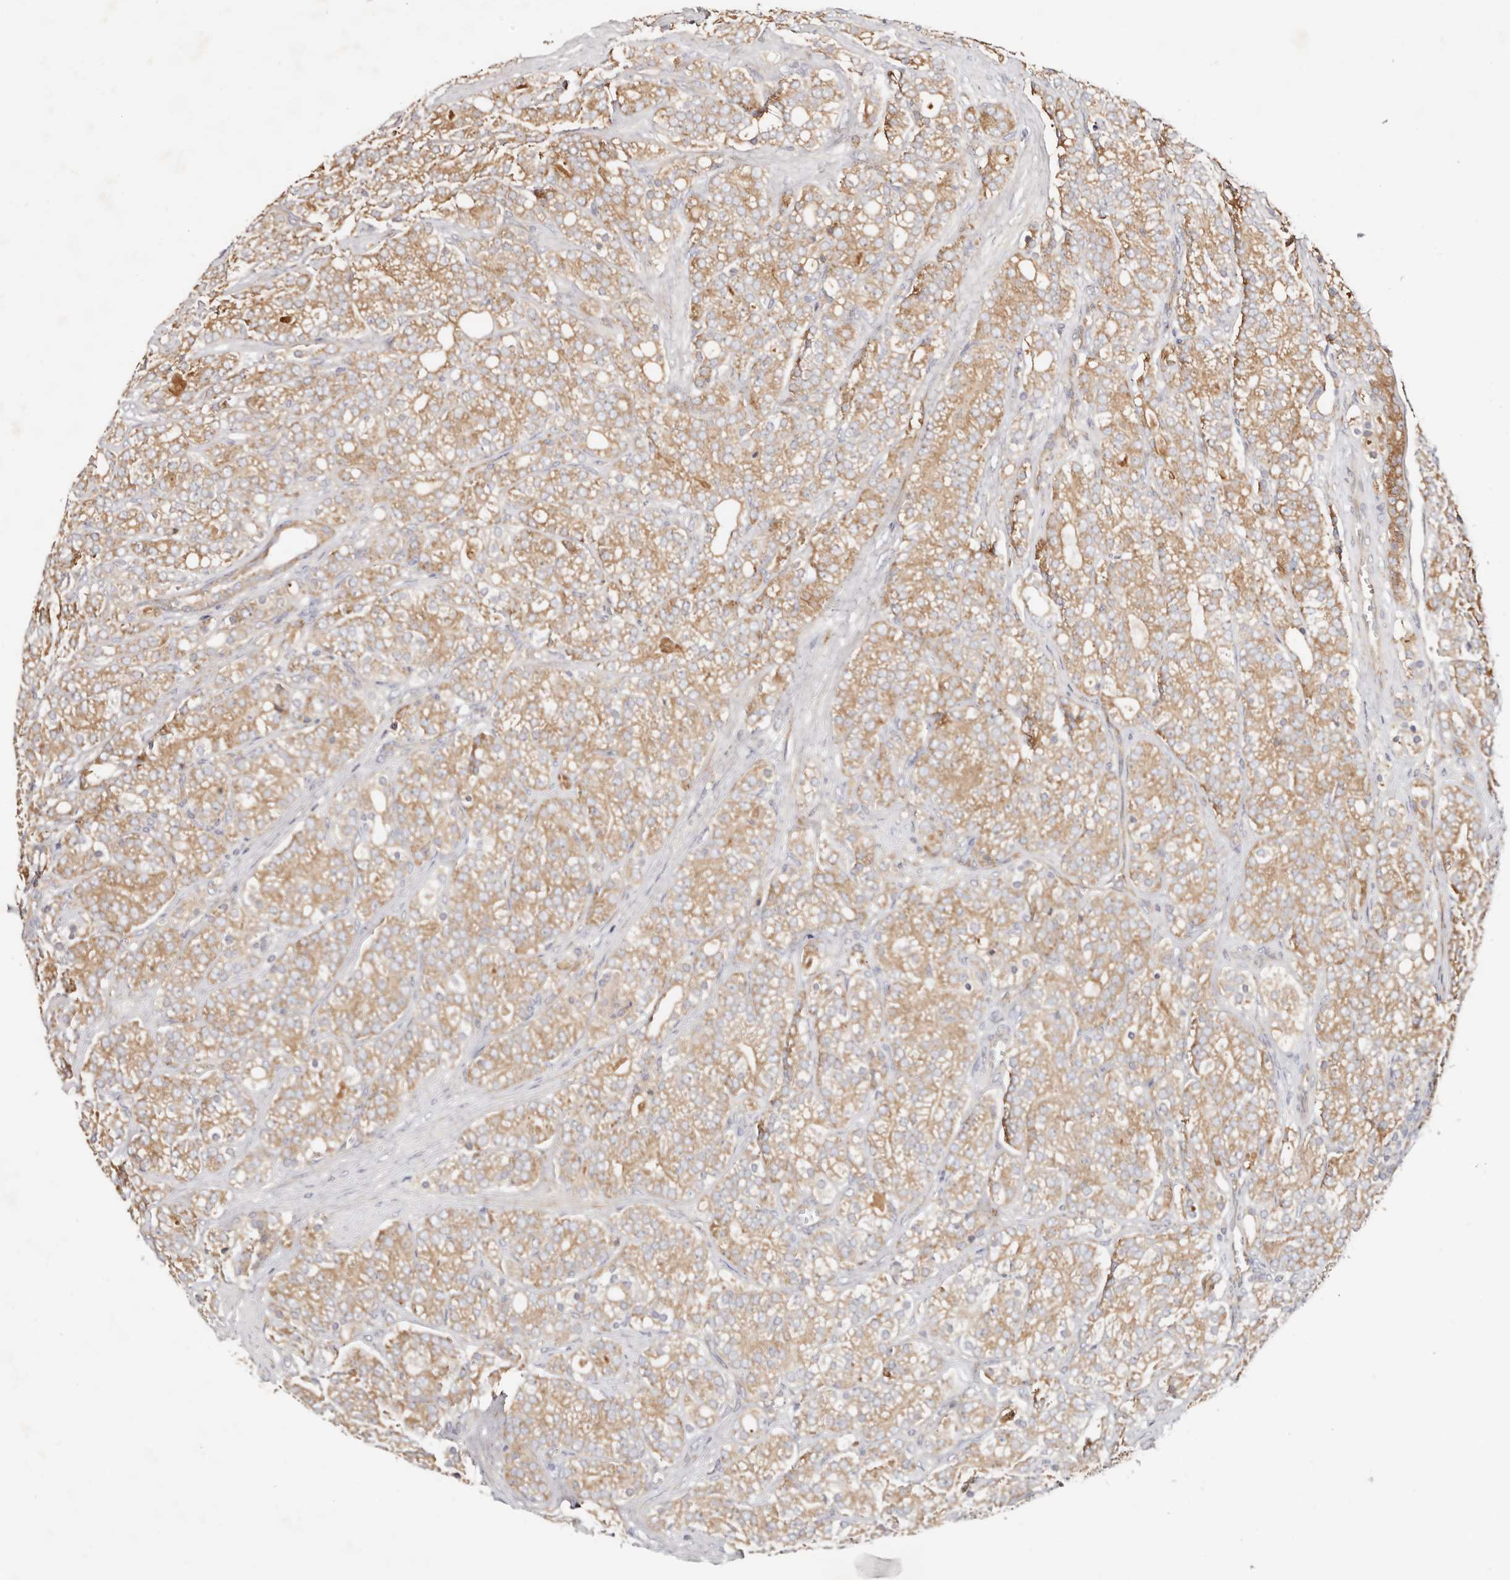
{"staining": {"intensity": "moderate", "quantity": ">75%", "location": "cytoplasmic/membranous"}, "tissue": "prostate cancer", "cell_type": "Tumor cells", "image_type": "cancer", "snomed": [{"axis": "morphology", "description": "Adenocarcinoma, High grade"}, {"axis": "topography", "description": "Prostate"}], "caption": "Immunohistochemical staining of prostate cancer (high-grade adenocarcinoma) shows moderate cytoplasmic/membranous protein positivity in about >75% of tumor cells.", "gene": "GNA13", "patient": {"sex": "male", "age": 57}}